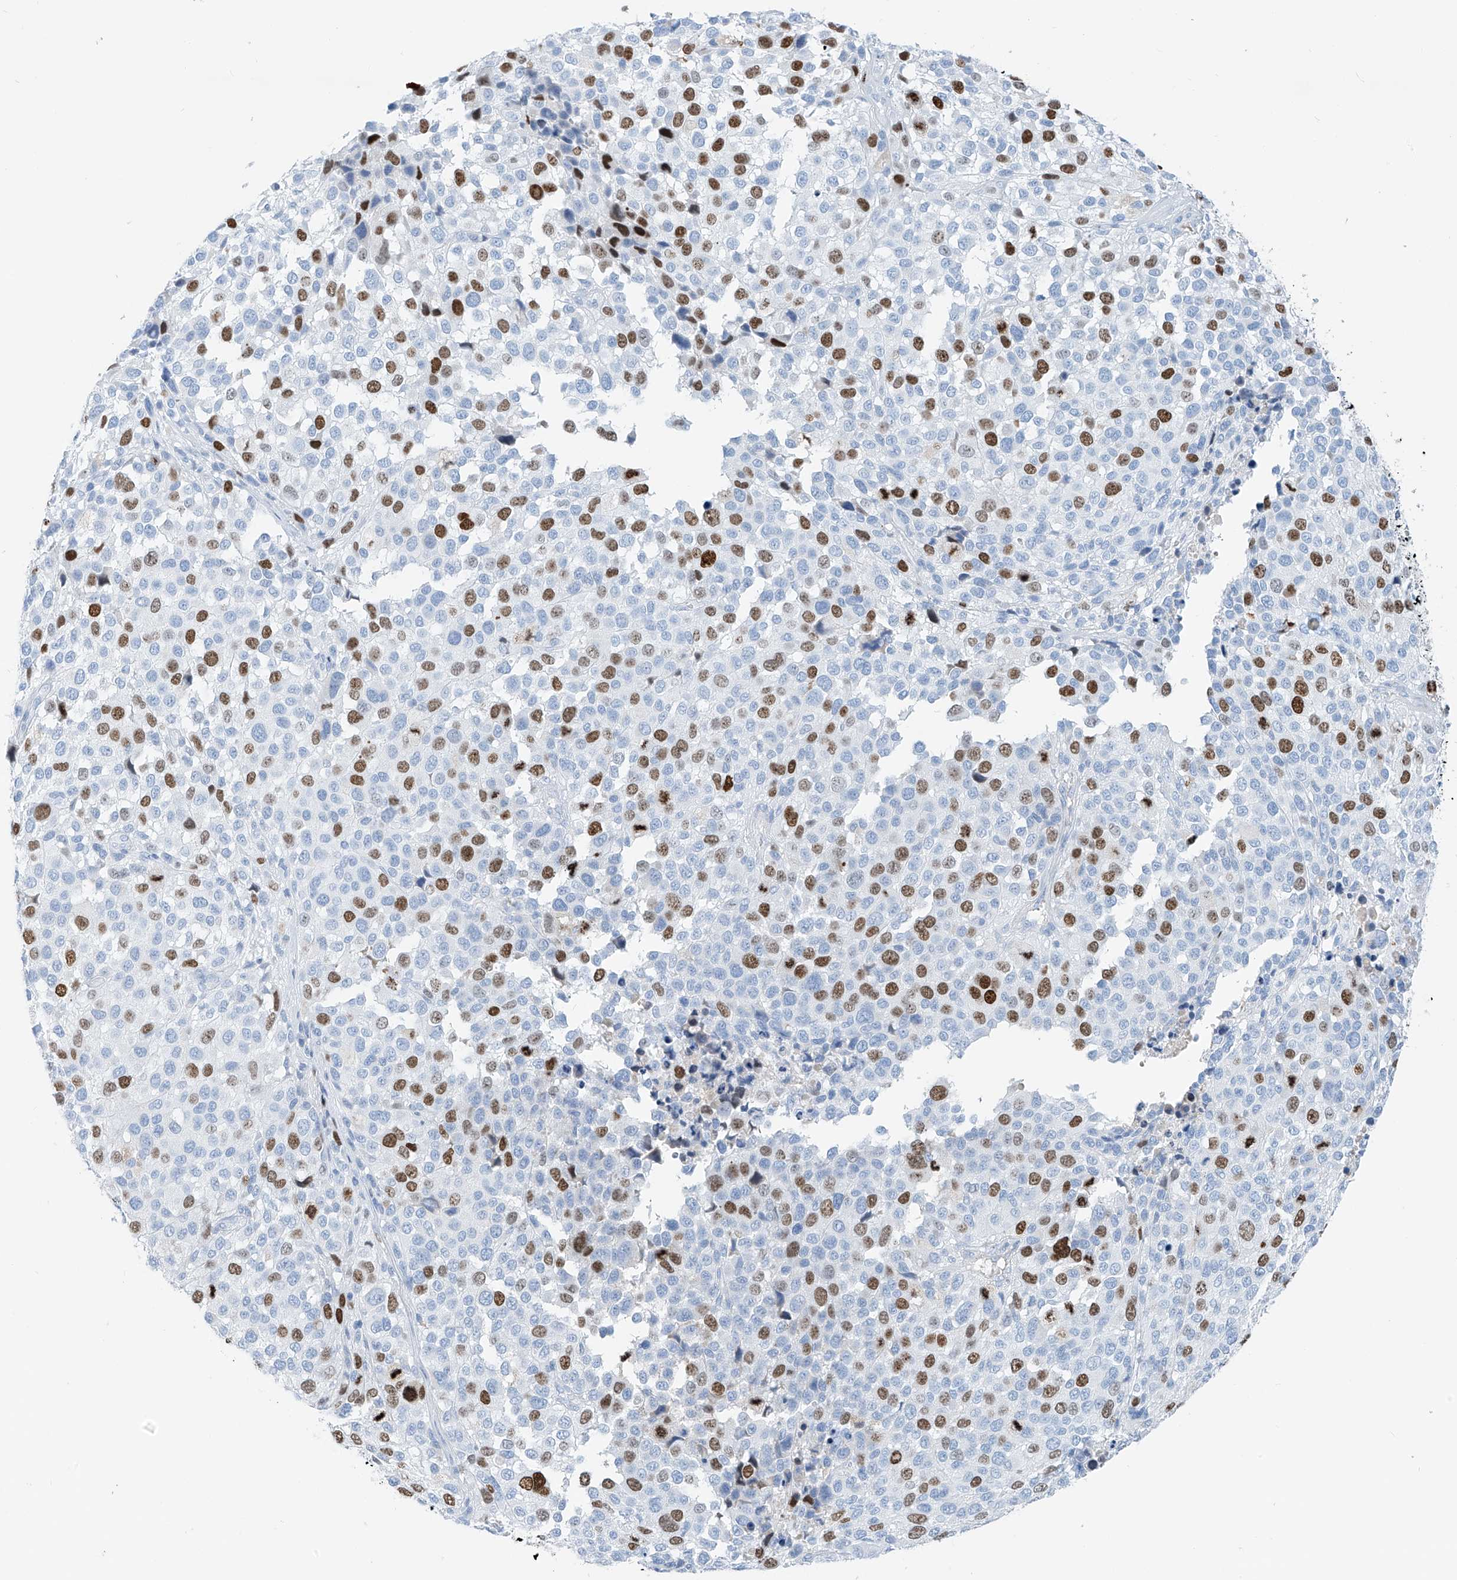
{"staining": {"intensity": "moderate", "quantity": "25%-75%", "location": "nuclear"}, "tissue": "melanoma", "cell_type": "Tumor cells", "image_type": "cancer", "snomed": [{"axis": "morphology", "description": "Malignant melanoma, NOS"}, {"axis": "topography", "description": "Skin of trunk"}], "caption": "Protein staining of malignant melanoma tissue demonstrates moderate nuclear expression in approximately 25%-75% of tumor cells. (Brightfield microscopy of DAB IHC at high magnification).", "gene": "SGO2", "patient": {"sex": "male", "age": 71}}